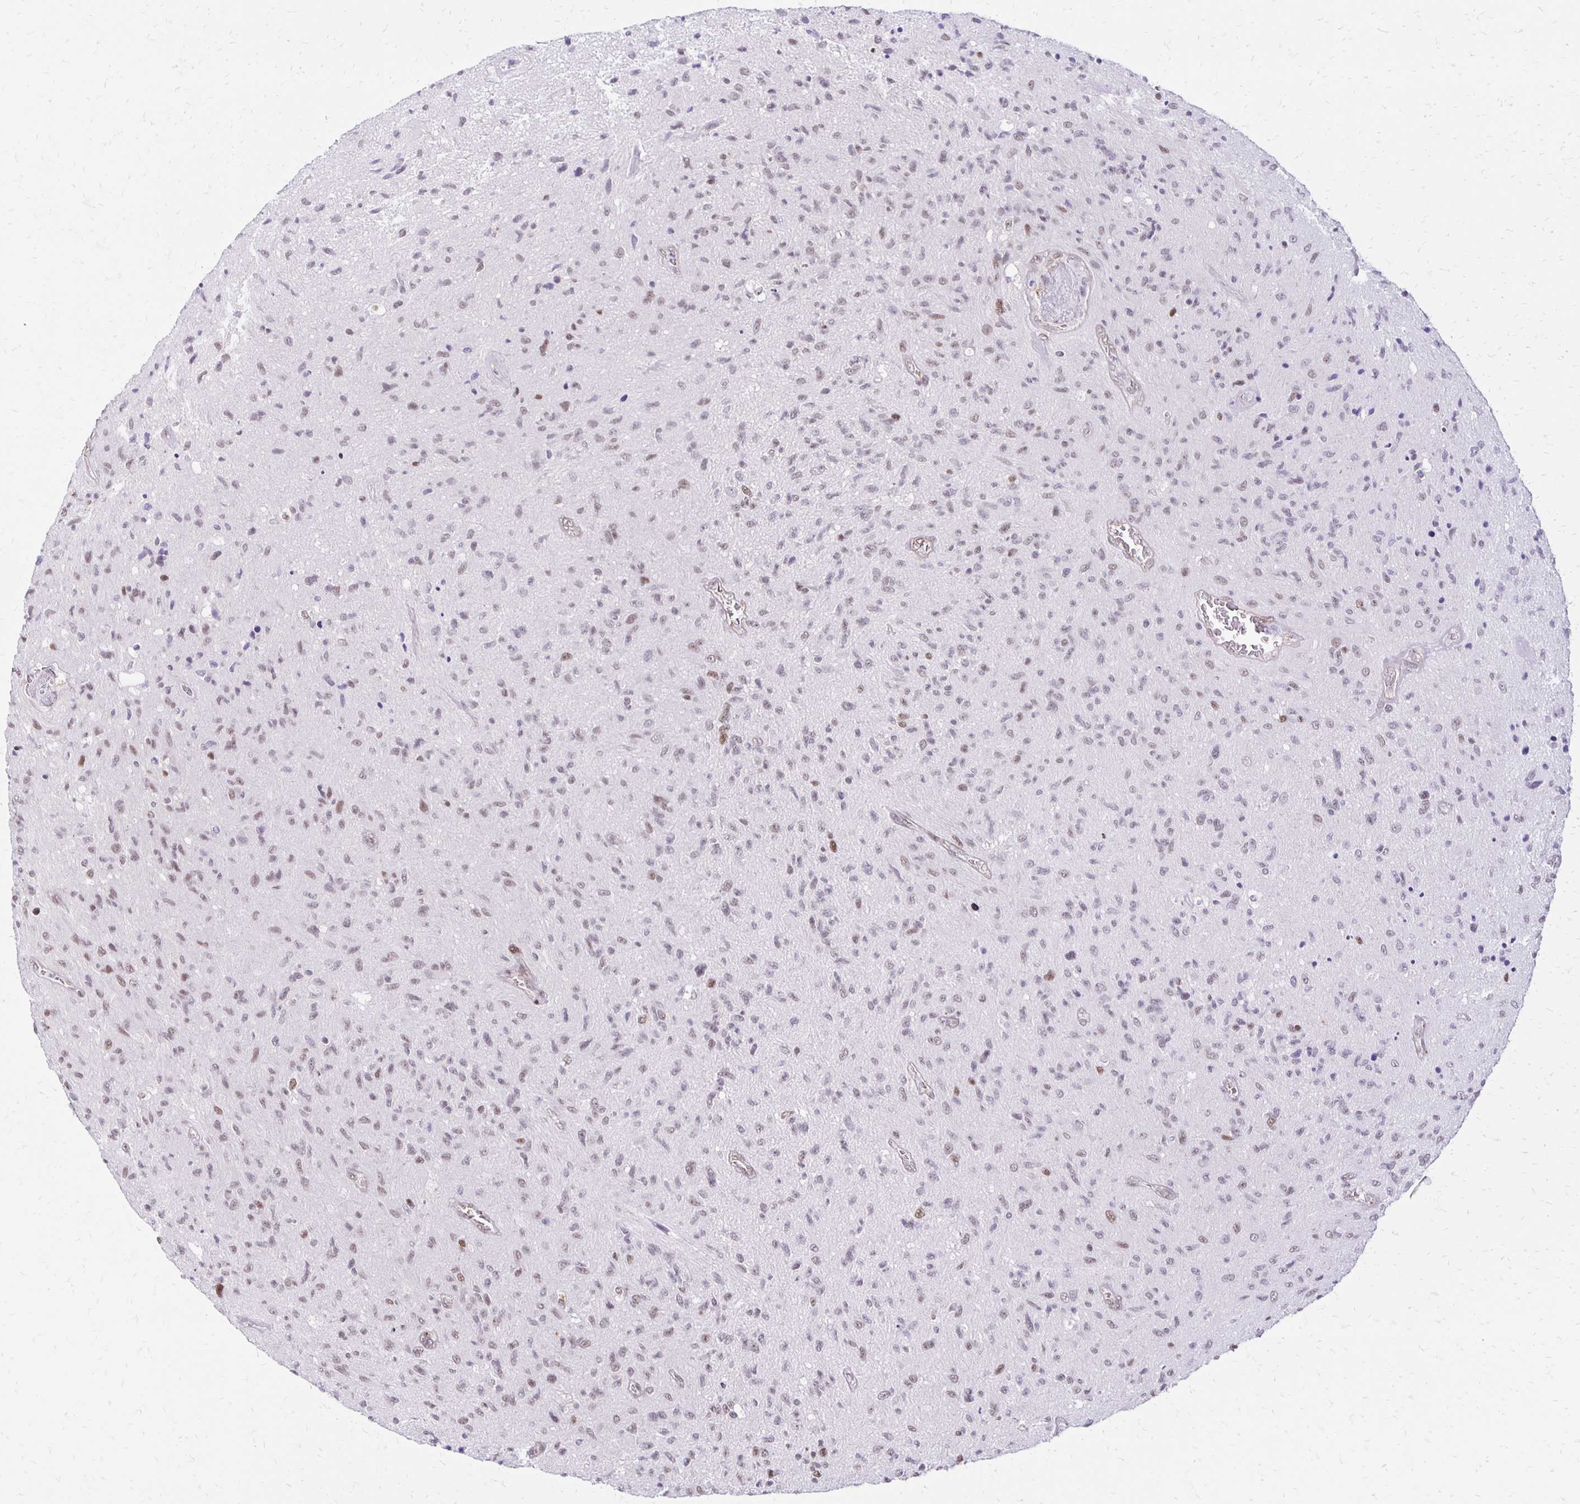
{"staining": {"intensity": "weak", "quantity": "25%-75%", "location": "nuclear"}, "tissue": "glioma", "cell_type": "Tumor cells", "image_type": "cancer", "snomed": [{"axis": "morphology", "description": "Glioma, malignant, High grade"}, {"axis": "topography", "description": "Brain"}], "caption": "Protein staining of malignant glioma (high-grade) tissue exhibits weak nuclear positivity in approximately 25%-75% of tumor cells. (DAB IHC, brown staining for protein, blue staining for nuclei).", "gene": "DDB2", "patient": {"sex": "male", "age": 54}}